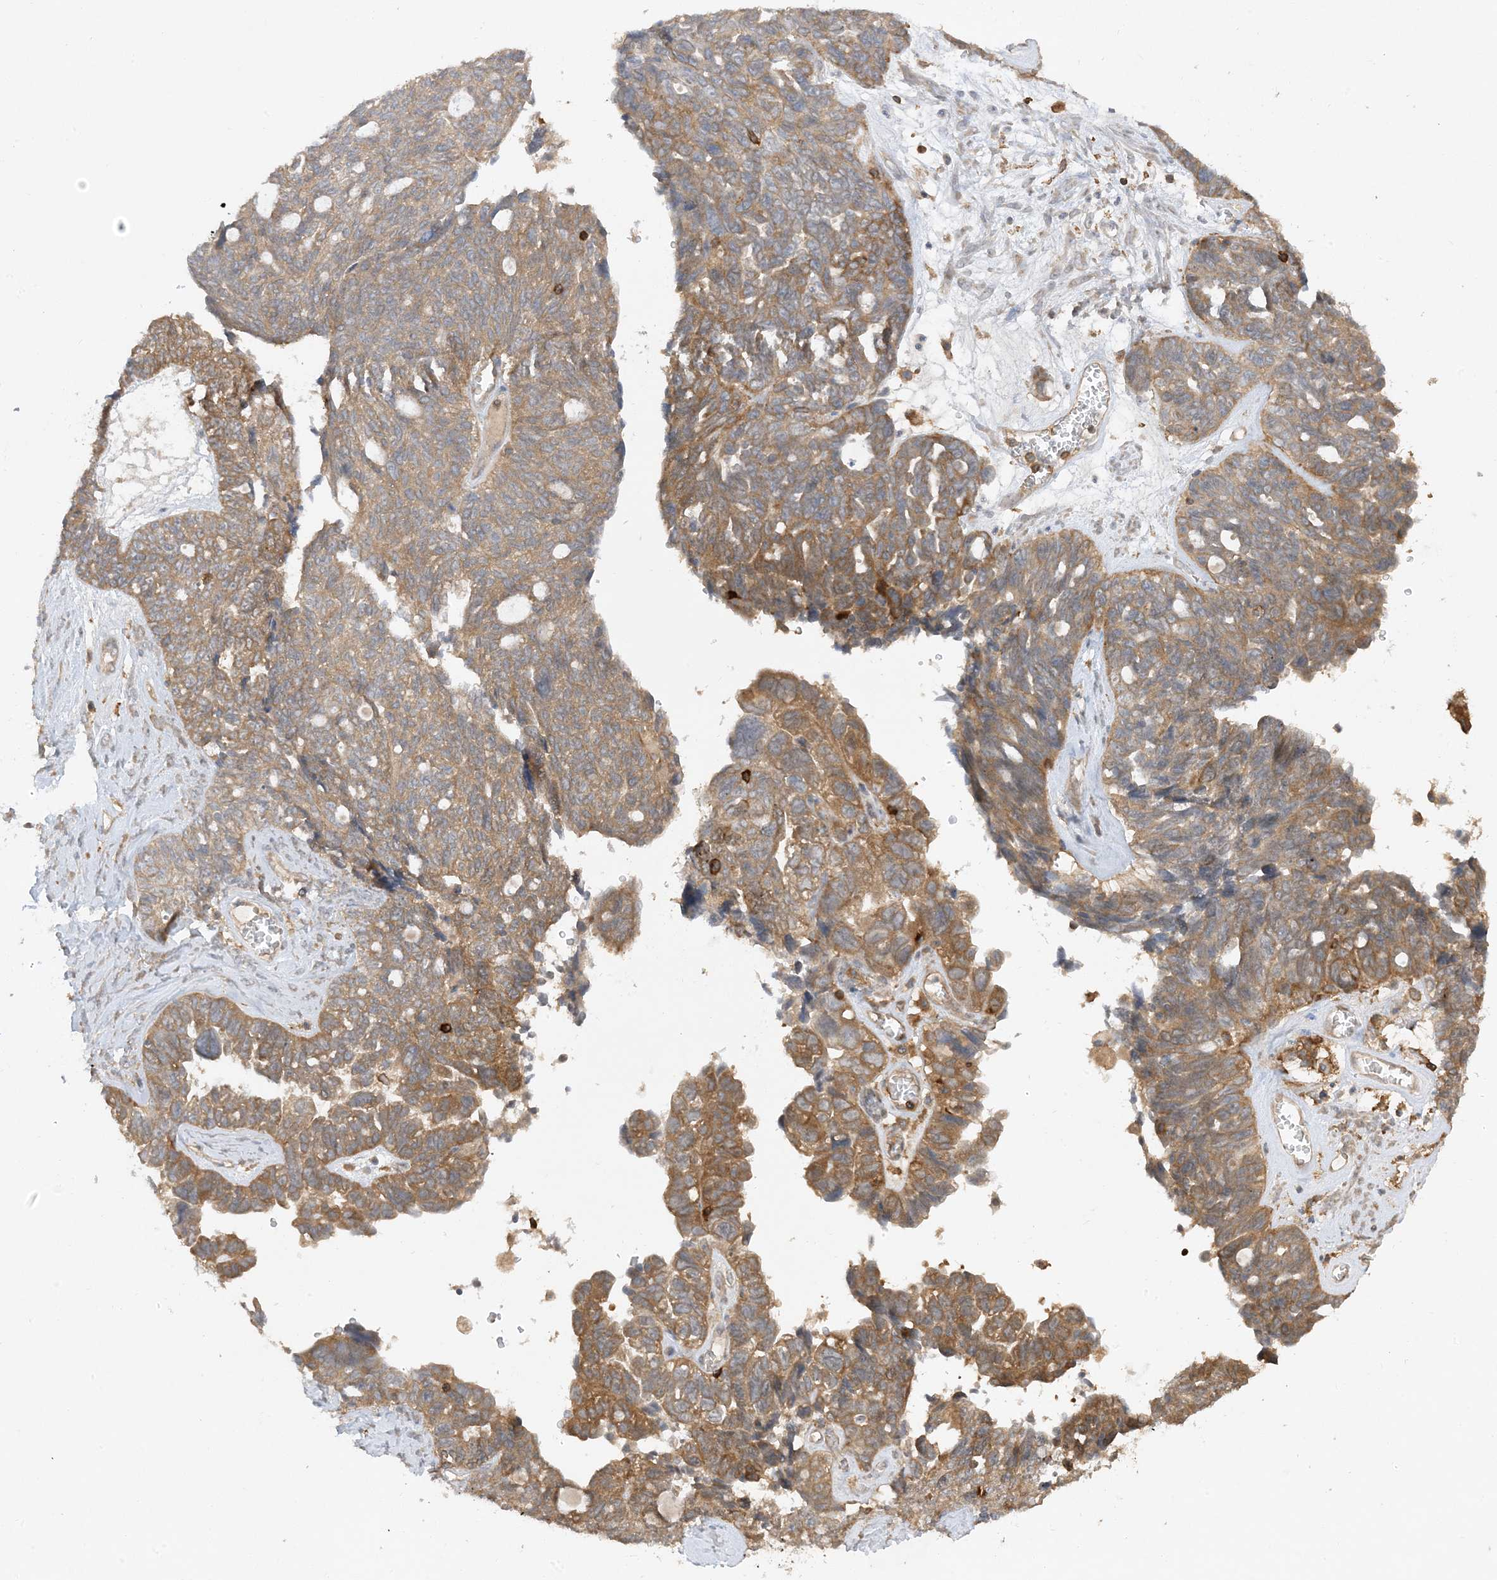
{"staining": {"intensity": "moderate", "quantity": ">75%", "location": "cytoplasmic/membranous"}, "tissue": "ovarian cancer", "cell_type": "Tumor cells", "image_type": "cancer", "snomed": [{"axis": "morphology", "description": "Cystadenocarcinoma, serous, NOS"}, {"axis": "topography", "description": "Ovary"}], "caption": "This is a micrograph of immunohistochemistry staining of ovarian cancer (serous cystadenocarcinoma), which shows moderate expression in the cytoplasmic/membranous of tumor cells.", "gene": "PHACTR2", "patient": {"sex": "female", "age": 79}}